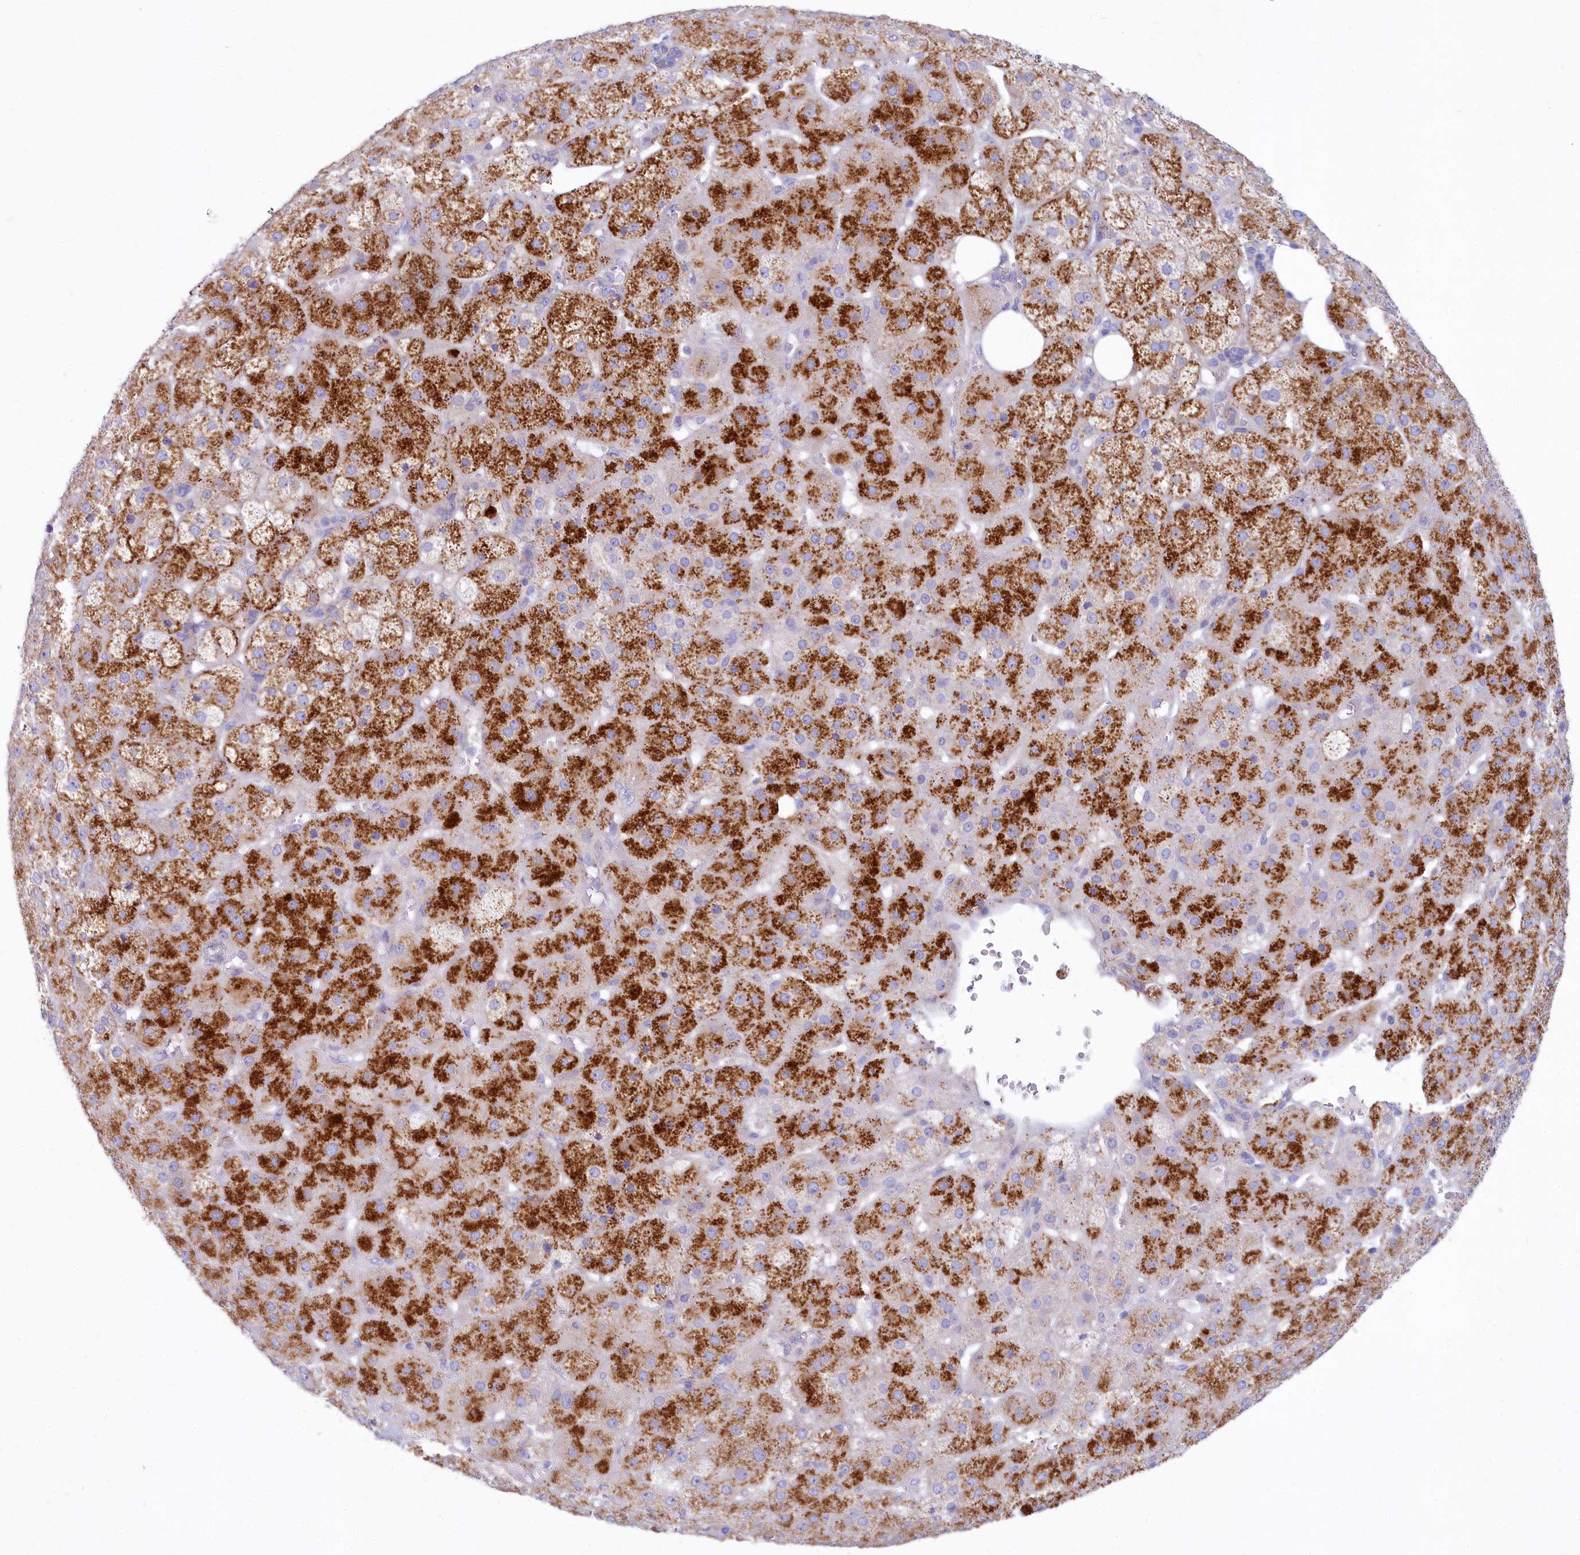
{"staining": {"intensity": "strong", "quantity": "25%-75%", "location": "cytoplasmic/membranous"}, "tissue": "adrenal gland", "cell_type": "Glandular cells", "image_type": "normal", "snomed": [{"axis": "morphology", "description": "Normal tissue, NOS"}, {"axis": "topography", "description": "Adrenal gland"}], "caption": "High-magnification brightfield microscopy of benign adrenal gland stained with DAB (3,3'-diaminobenzidine) (brown) and counterstained with hematoxylin (blue). glandular cells exhibit strong cytoplasmic/membranous expression is identified in about25%-75% of cells. (Stains: DAB (3,3'-diaminobenzidine) in brown, nuclei in blue, Microscopy: brightfield microscopy at high magnification).", "gene": "VPS26B", "patient": {"sex": "female", "age": 57}}